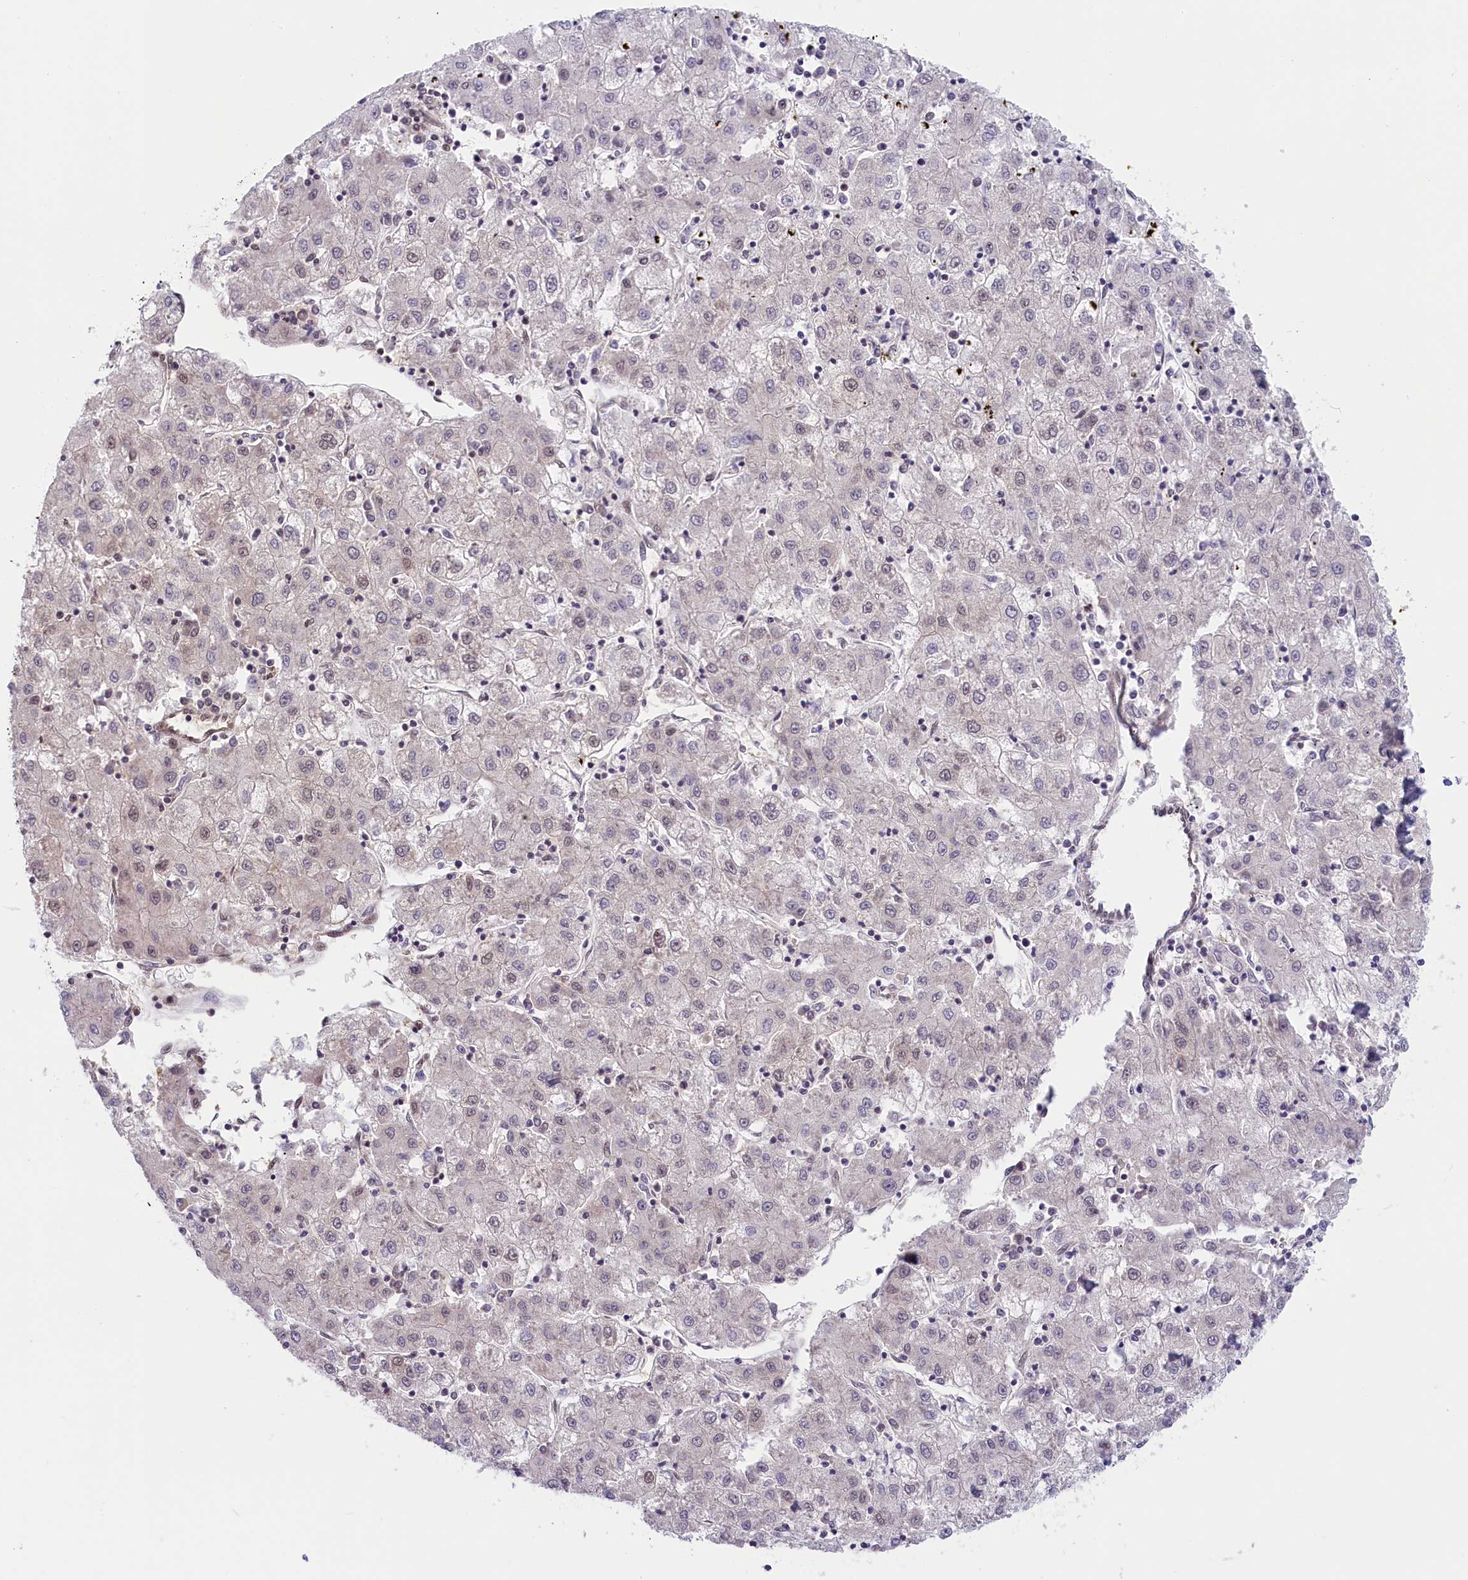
{"staining": {"intensity": "weak", "quantity": "<25%", "location": "nuclear"}, "tissue": "liver cancer", "cell_type": "Tumor cells", "image_type": "cancer", "snomed": [{"axis": "morphology", "description": "Carcinoma, Hepatocellular, NOS"}, {"axis": "topography", "description": "Liver"}], "caption": "Immunohistochemistry of liver cancer shows no positivity in tumor cells.", "gene": "C19orf44", "patient": {"sex": "male", "age": 72}}